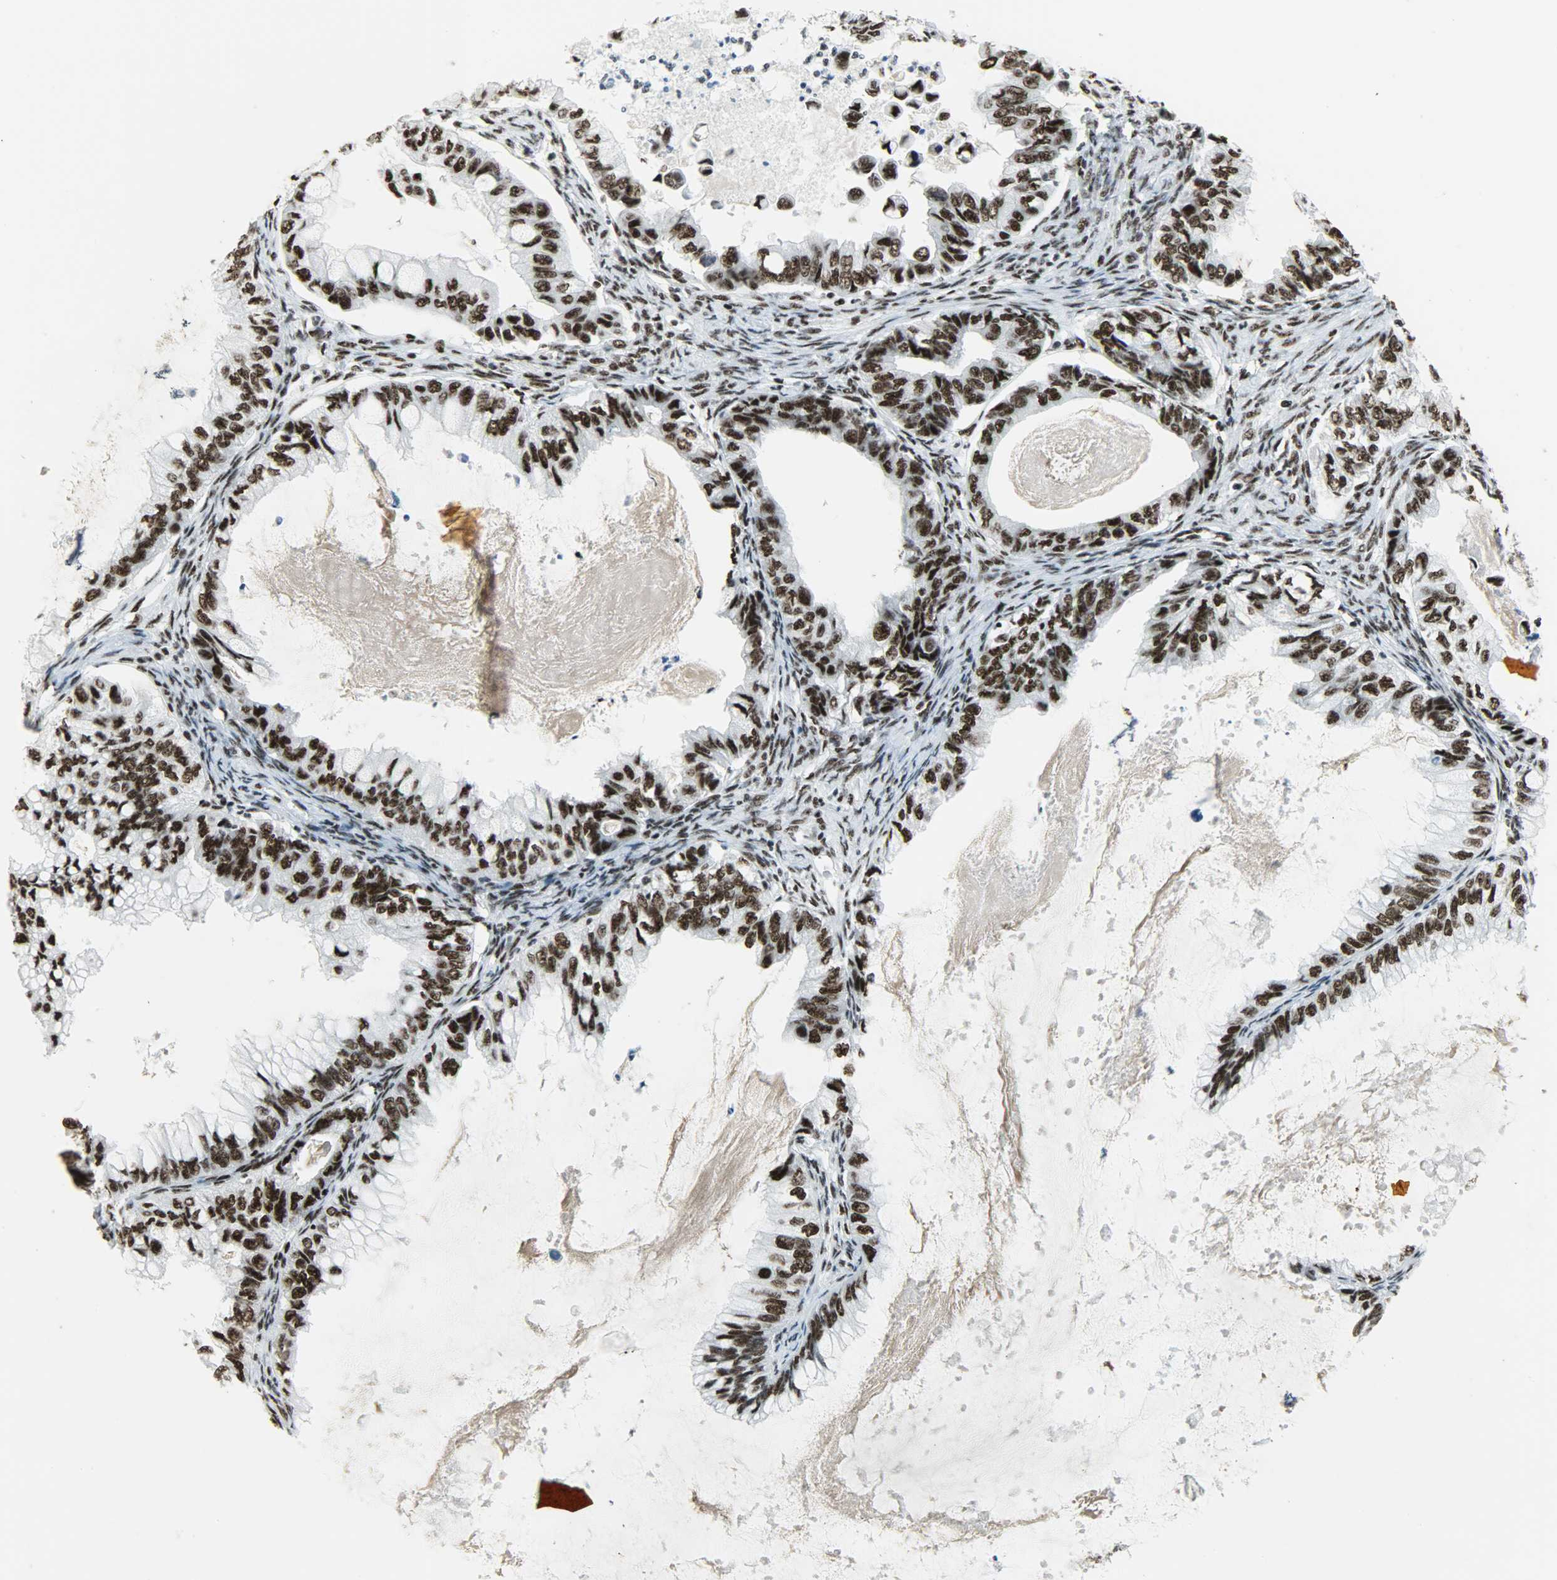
{"staining": {"intensity": "strong", "quantity": ">75%", "location": "nuclear"}, "tissue": "ovarian cancer", "cell_type": "Tumor cells", "image_type": "cancer", "snomed": [{"axis": "morphology", "description": "Cystadenocarcinoma, mucinous, NOS"}, {"axis": "topography", "description": "Ovary"}], "caption": "Mucinous cystadenocarcinoma (ovarian) stained for a protein shows strong nuclear positivity in tumor cells.", "gene": "SNRPA", "patient": {"sex": "female", "age": 80}}